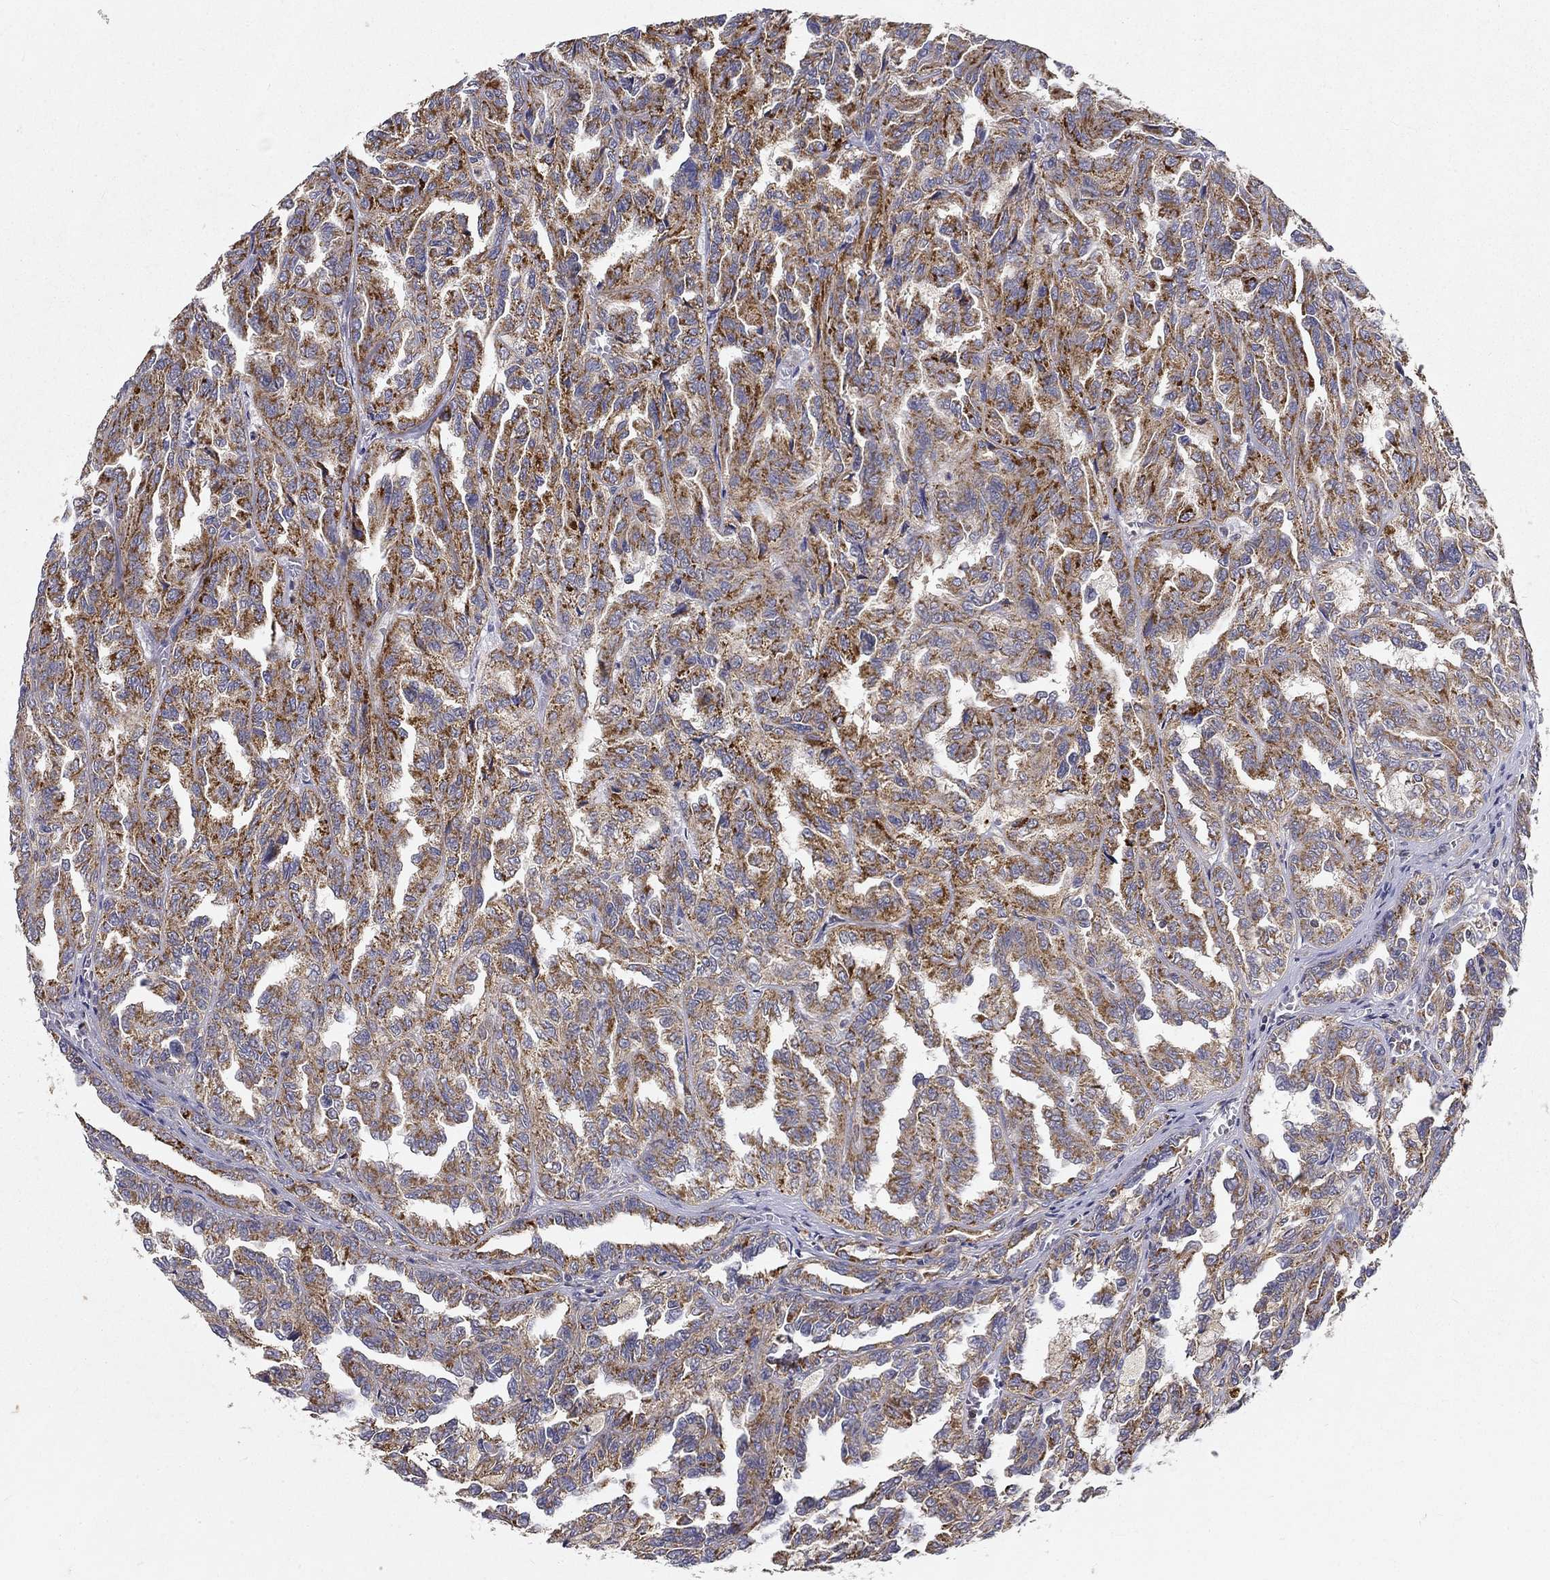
{"staining": {"intensity": "strong", "quantity": ">75%", "location": "cytoplasmic/membranous"}, "tissue": "renal cancer", "cell_type": "Tumor cells", "image_type": "cancer", "snomed": [{"axis": "morphology", "description": "Adenocarcinoma, NOS"}, {"axis": "topography", "description": "Kidney"}], "caption": "Tumor cells exhibit strong cytoplasmic/membranous expression in approximately >75% of cells in renal cancer (adenocarcinoma).", "gene": "ALDH4A1", "patient": {"sex": "male", "age": 79}}